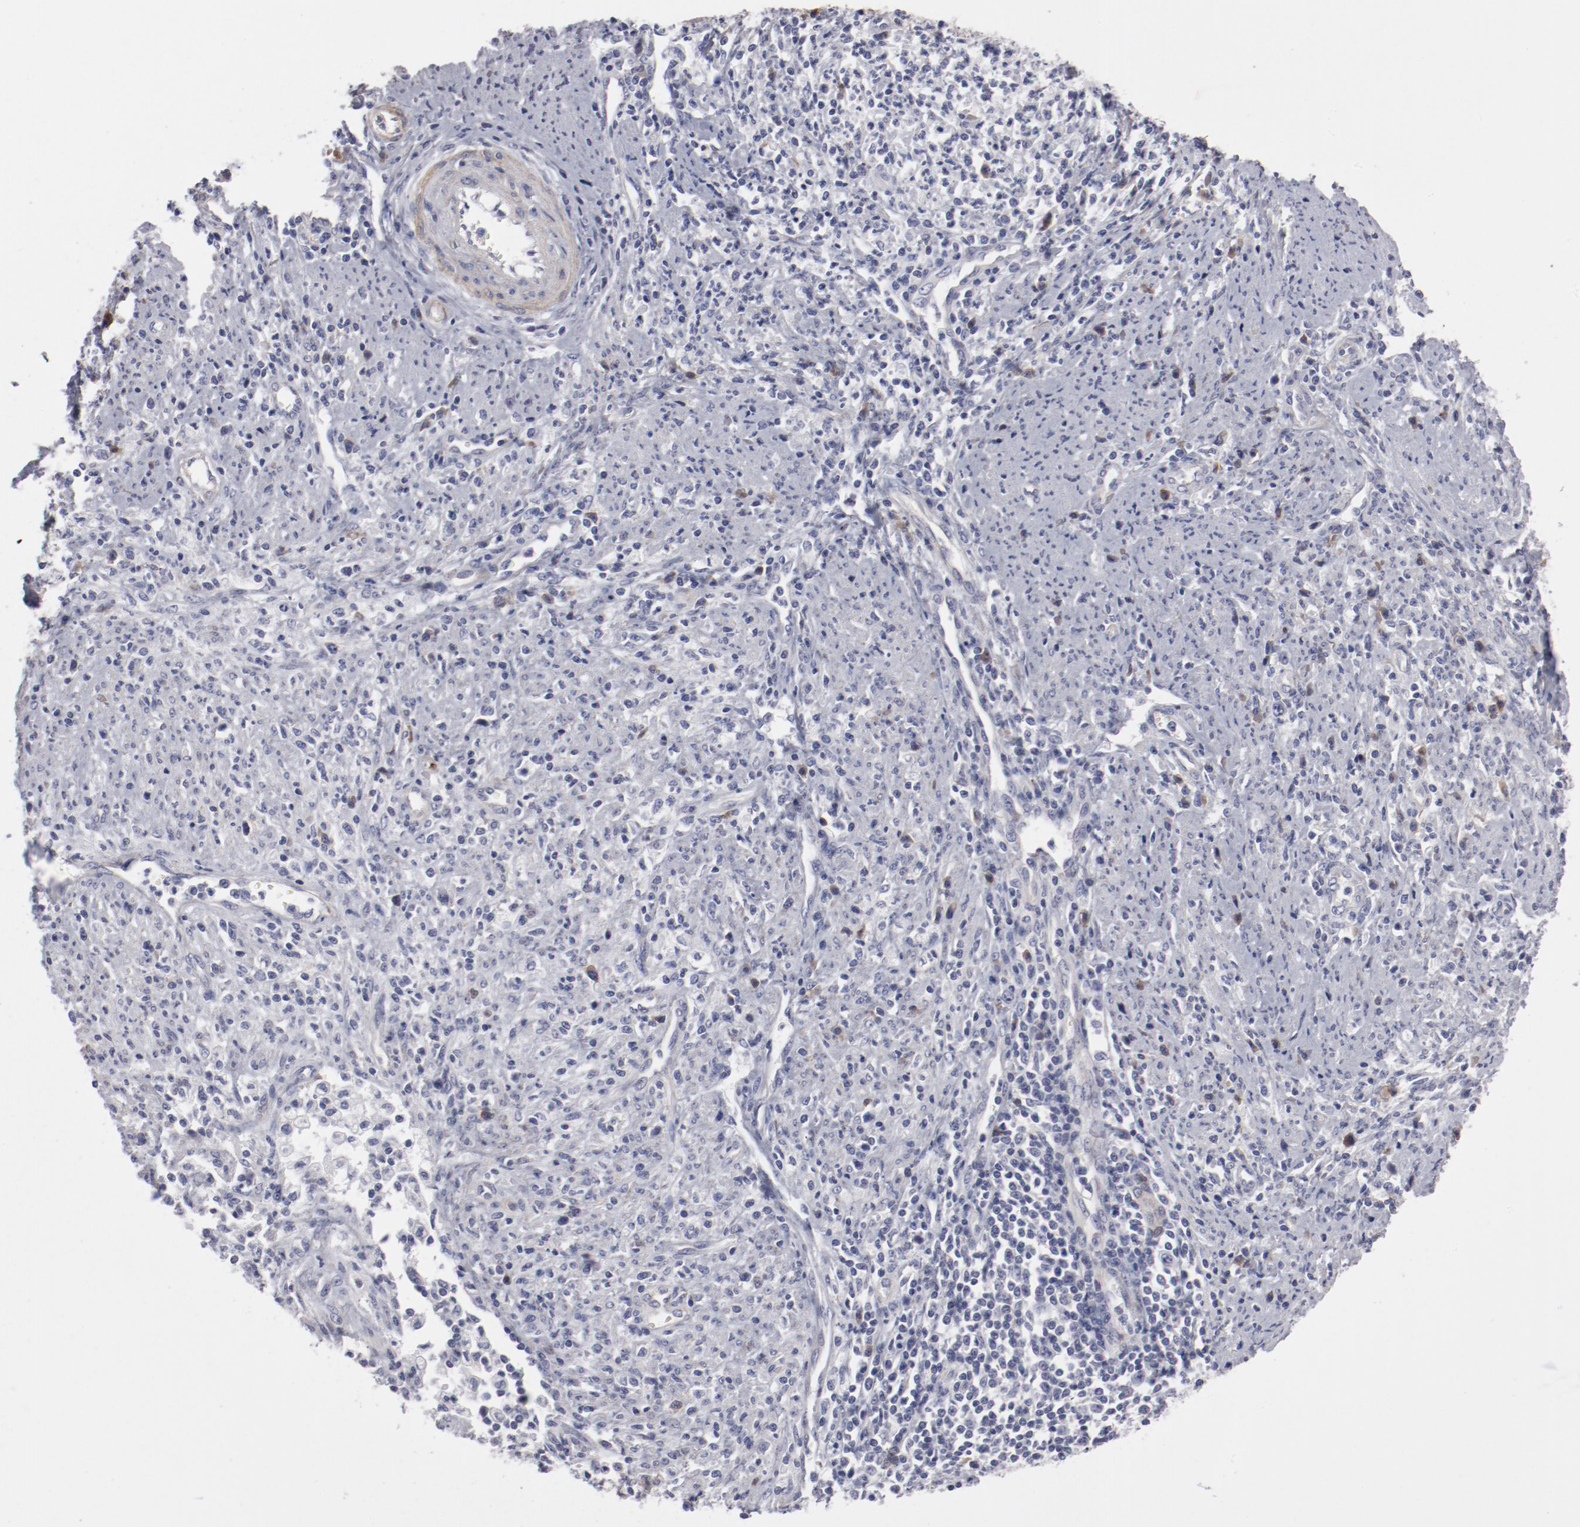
{"staining": {"intensity": "negative", "quantity": "none", "location": "none"}, "tissue": "cervical cancer", "cell_type": "Tumor cells", "image_type": "cancer", "snomed": [{"axis": "morphology", "description": "Adenocarcinoma, NOS"}, {"axis": "topography", "description": "Cervix"}], "caption": "An immunohistochemistry photomicrograph of adenocarcinoma (cervical) is shown. There is no staining in tumor cells of adenocarcinoma (cervical). (Brightfield microscopy of DAB (3,3'-diaminobenzidine) immunohistochemistry at high magnification).", "gene": "LAX1", "patient": {"sex": "female", "age": 36}}